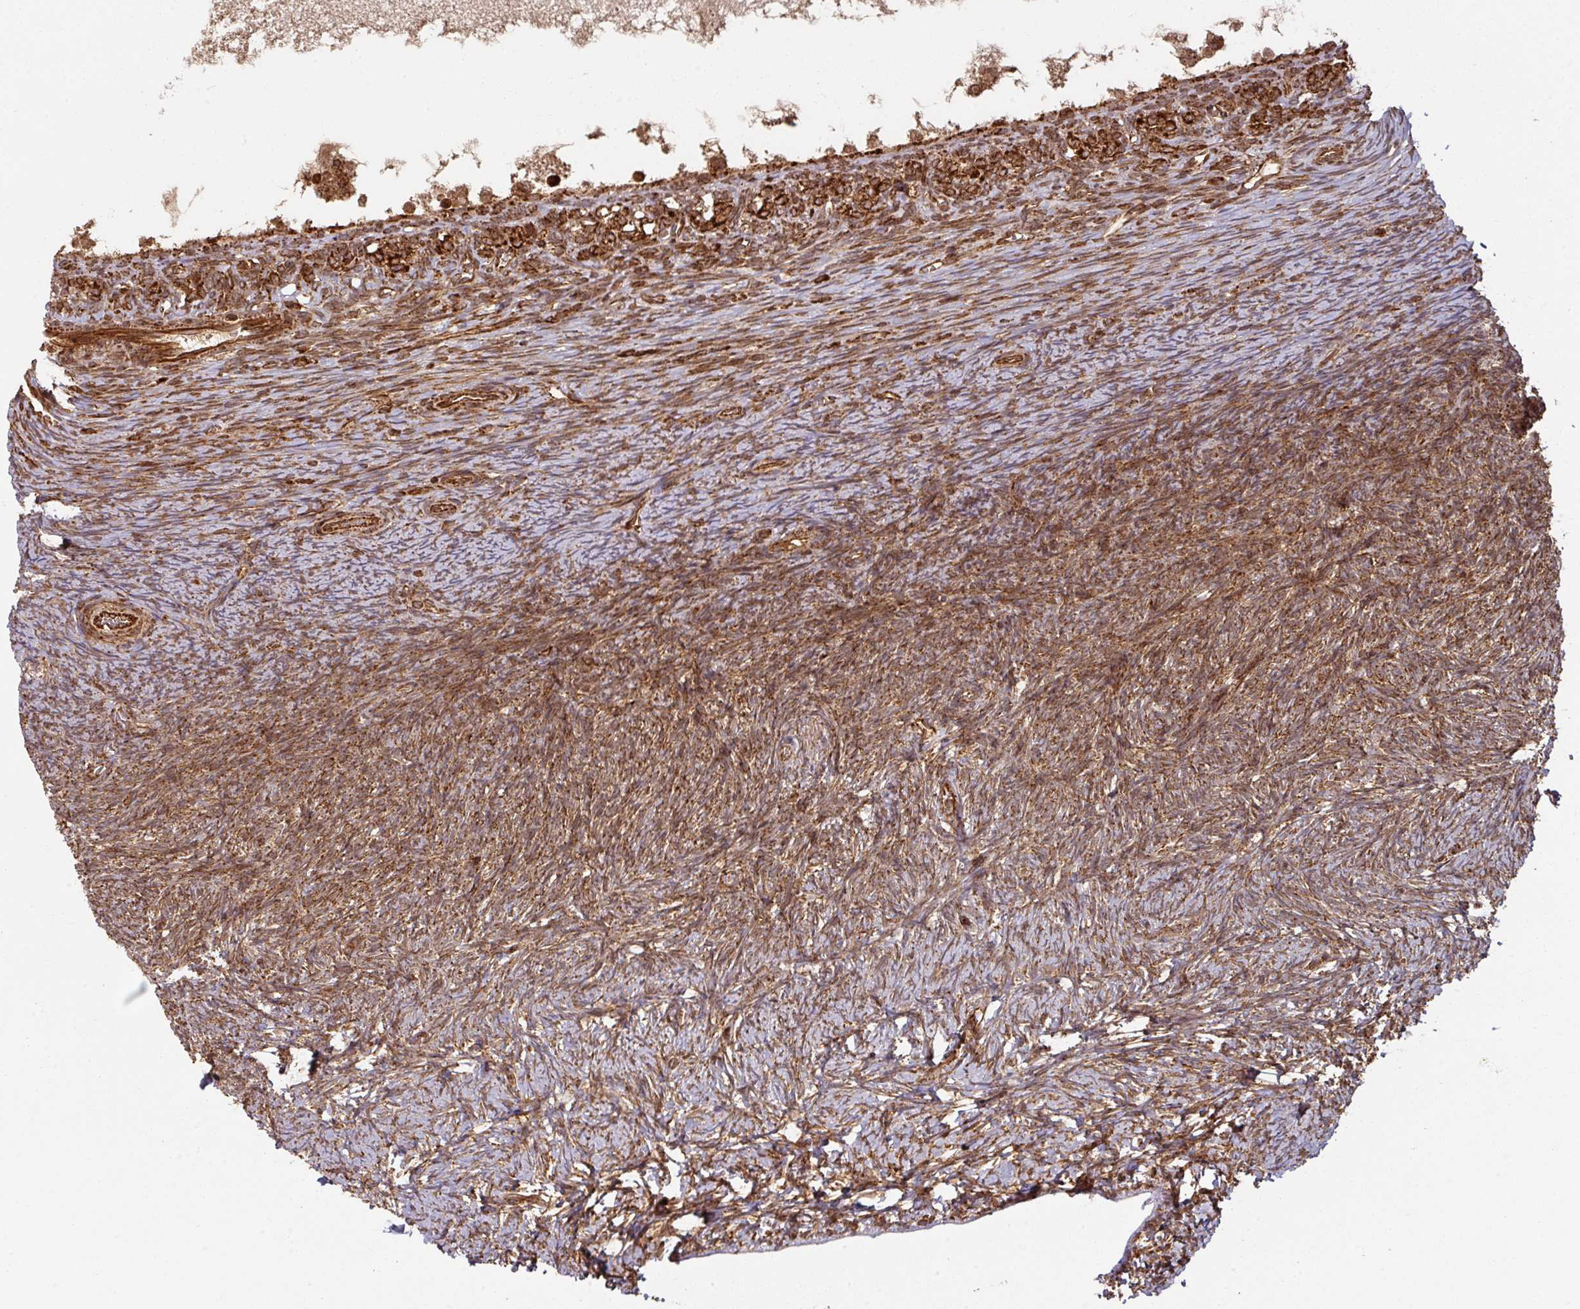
{"staining": {"intensity": "moderate", "quantity": ">75%", "location": "cytoplasmic/membranous"}, "tissue": "ovary", "cell_type": "Ovarian stroma cells", "image_type": "normal", "snomed": [{"axis": "morphology", "description": "Normal tissue, NOS"}, {"axis": "topography", "description": "Ovary"}], "caption": "A medium amount of moderate cytoplasmic/membranous positivity is appreciated in about >75% of ovarian stroma cells in benign ovary.", "gene": "TRAP1", "patient": {"sex": "female", "age": 39}}